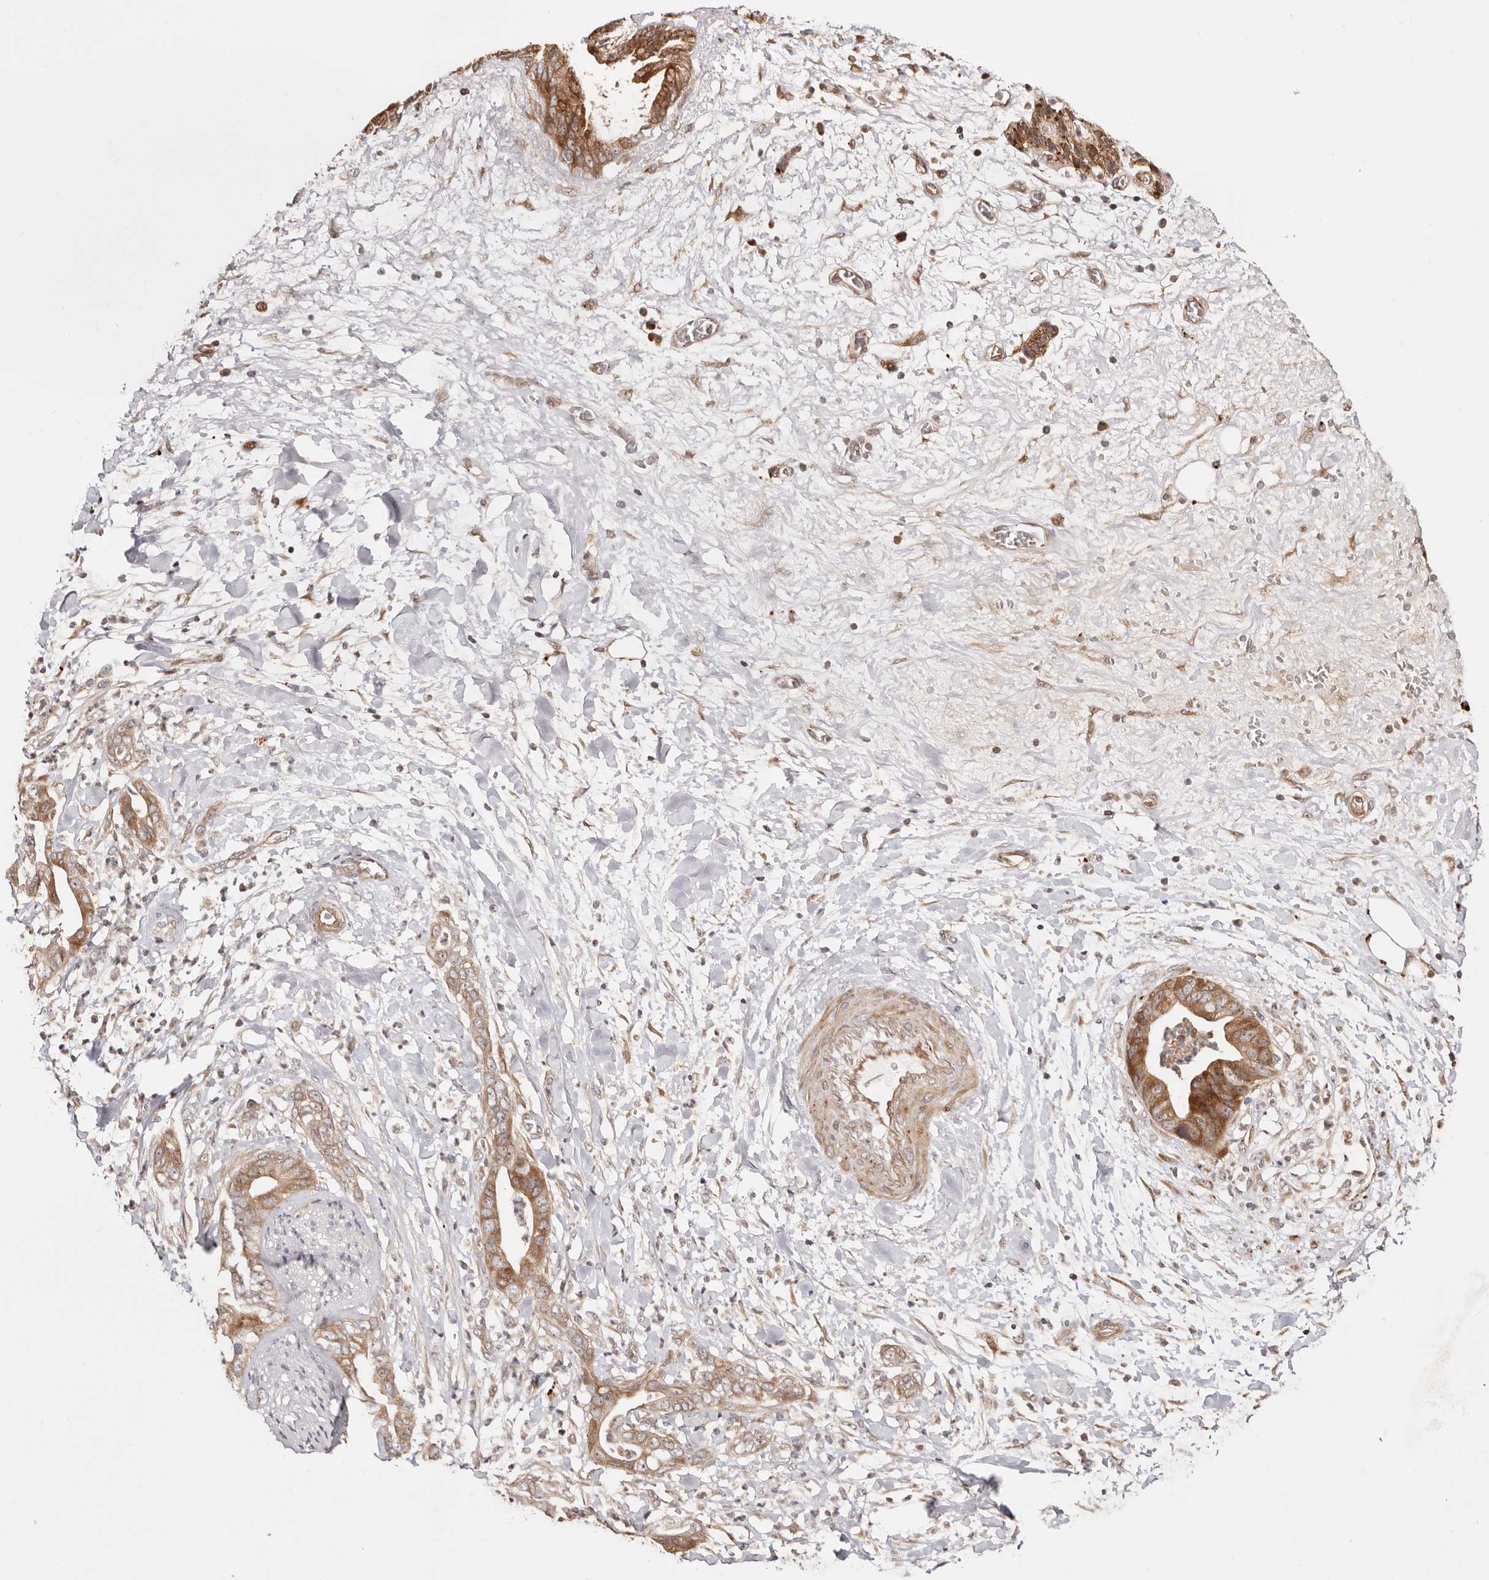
{"staining": {"intensity": "moderate", "quantity": ">75%", "location": "cytoplasmic/membranous"}, "tissue": "pancreatic cancer", "cell_type": "Tumor cells", "image_type": "cancer", "snomed": [{"axis": "morphology", "description": "Adenocarcinoma, NOS"}, {"axis": "topography", "description": "Pancreas"}], "caption": "Protein positivity by IHC reveals moderate cytoplasmic/membranous positivity in about >75% of tumor cells in pancreatic cancer.", "gene": "PTPN22", "patient": {"sex": "female", "age": 78}}